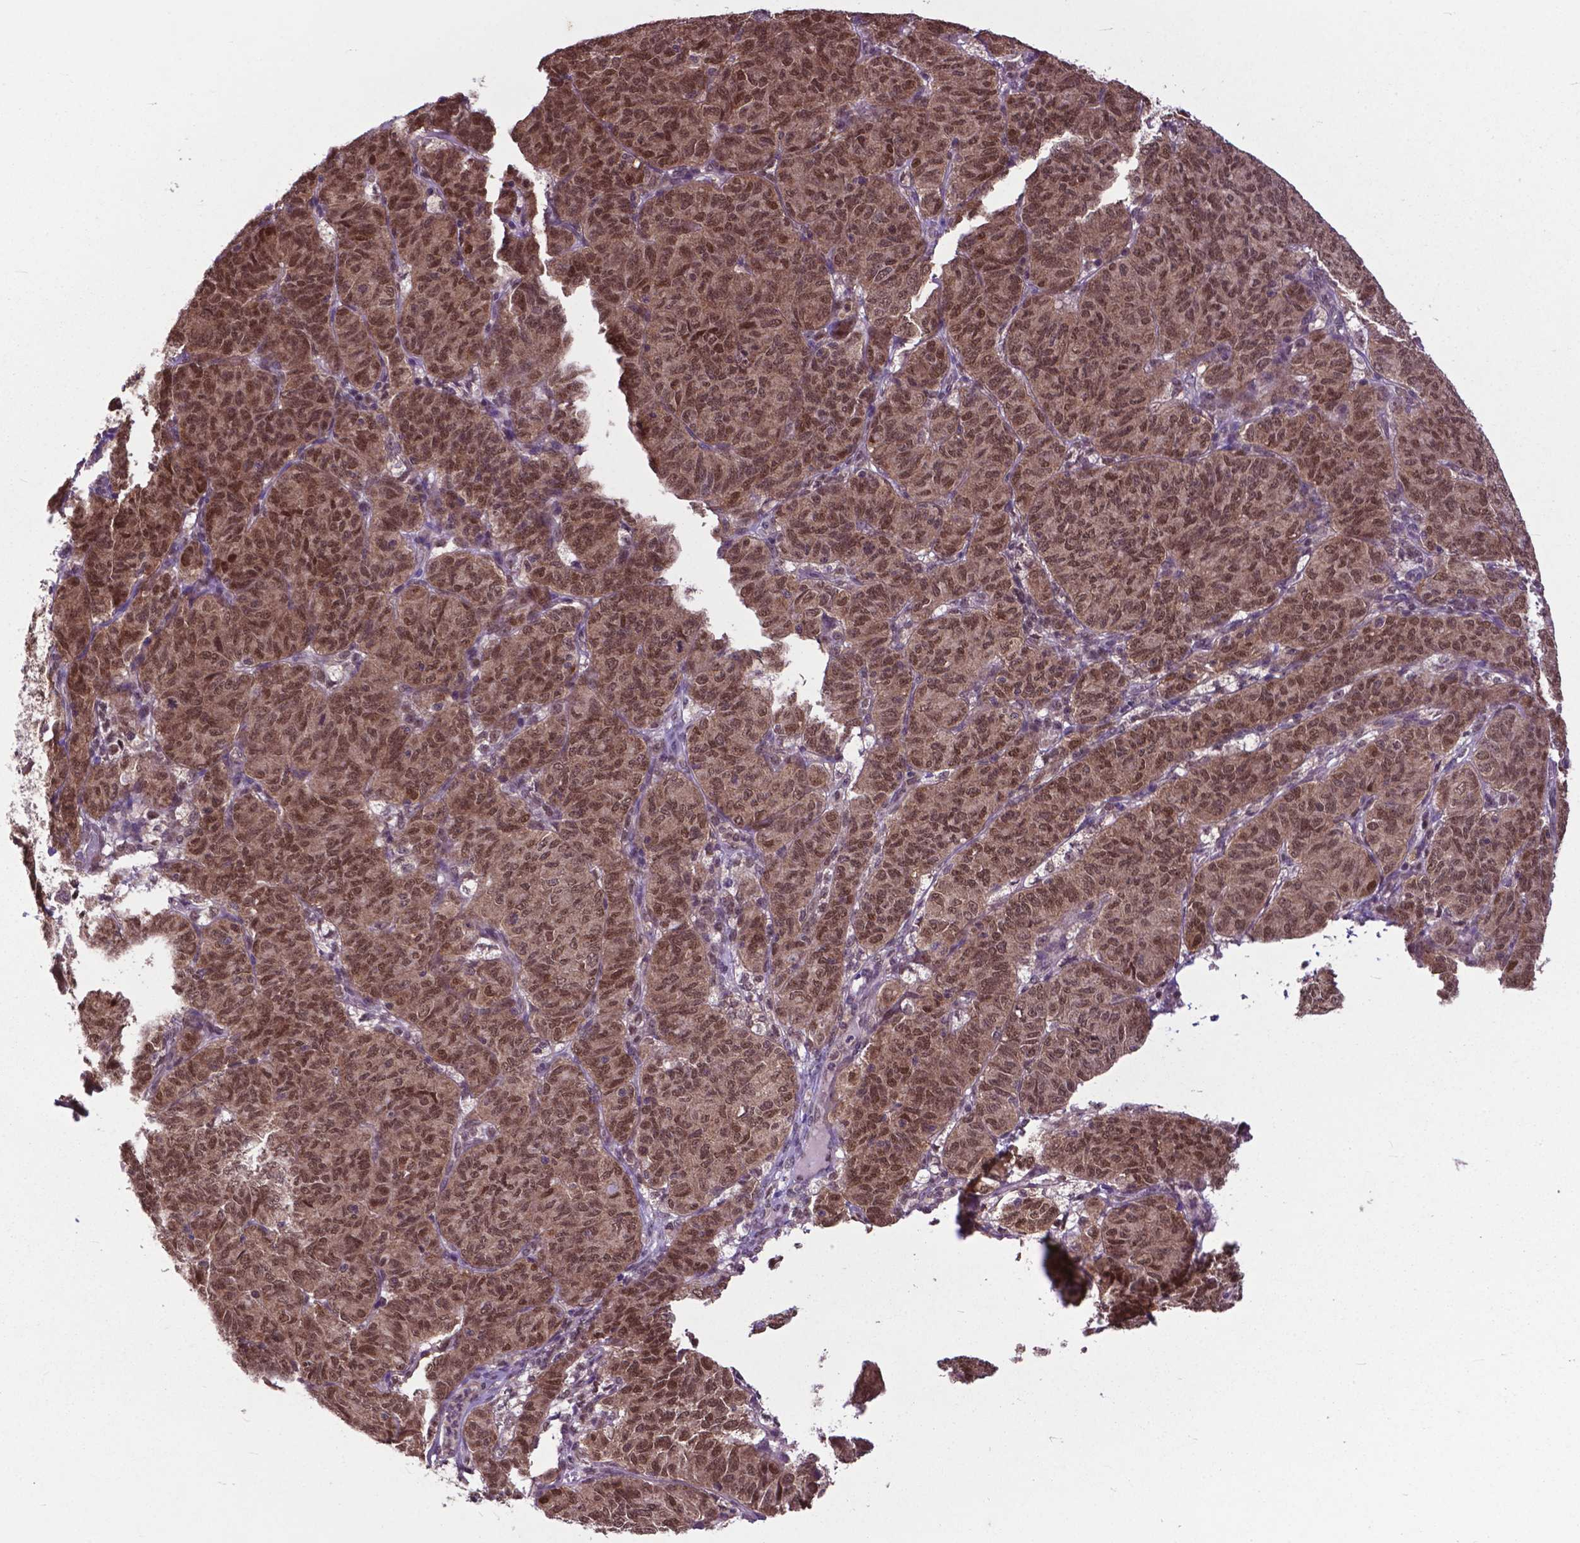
{"staining": {"intensity": "moderate", "quantity": ">75%", "location": "cytoplasmic/membranous,nuclear"}, "tissue": "ovarian cancer", "cell_type": "Tumor cells", "image_type": "cancer", "snomed": [{"axis": "morphology", "description": "Carcinoma, endometroid"}, {"axis": "topography", "description": "Ovary"}], "caption": "IHC of endometroid carcinoma (ovarian) demonstrates medium levels of moderate cytoplasmic/membranous and nuclear staining in approximately >75% of tumor cells.", "gene": "OTUB1", "patient": {"sex": "female", "age": 80}}